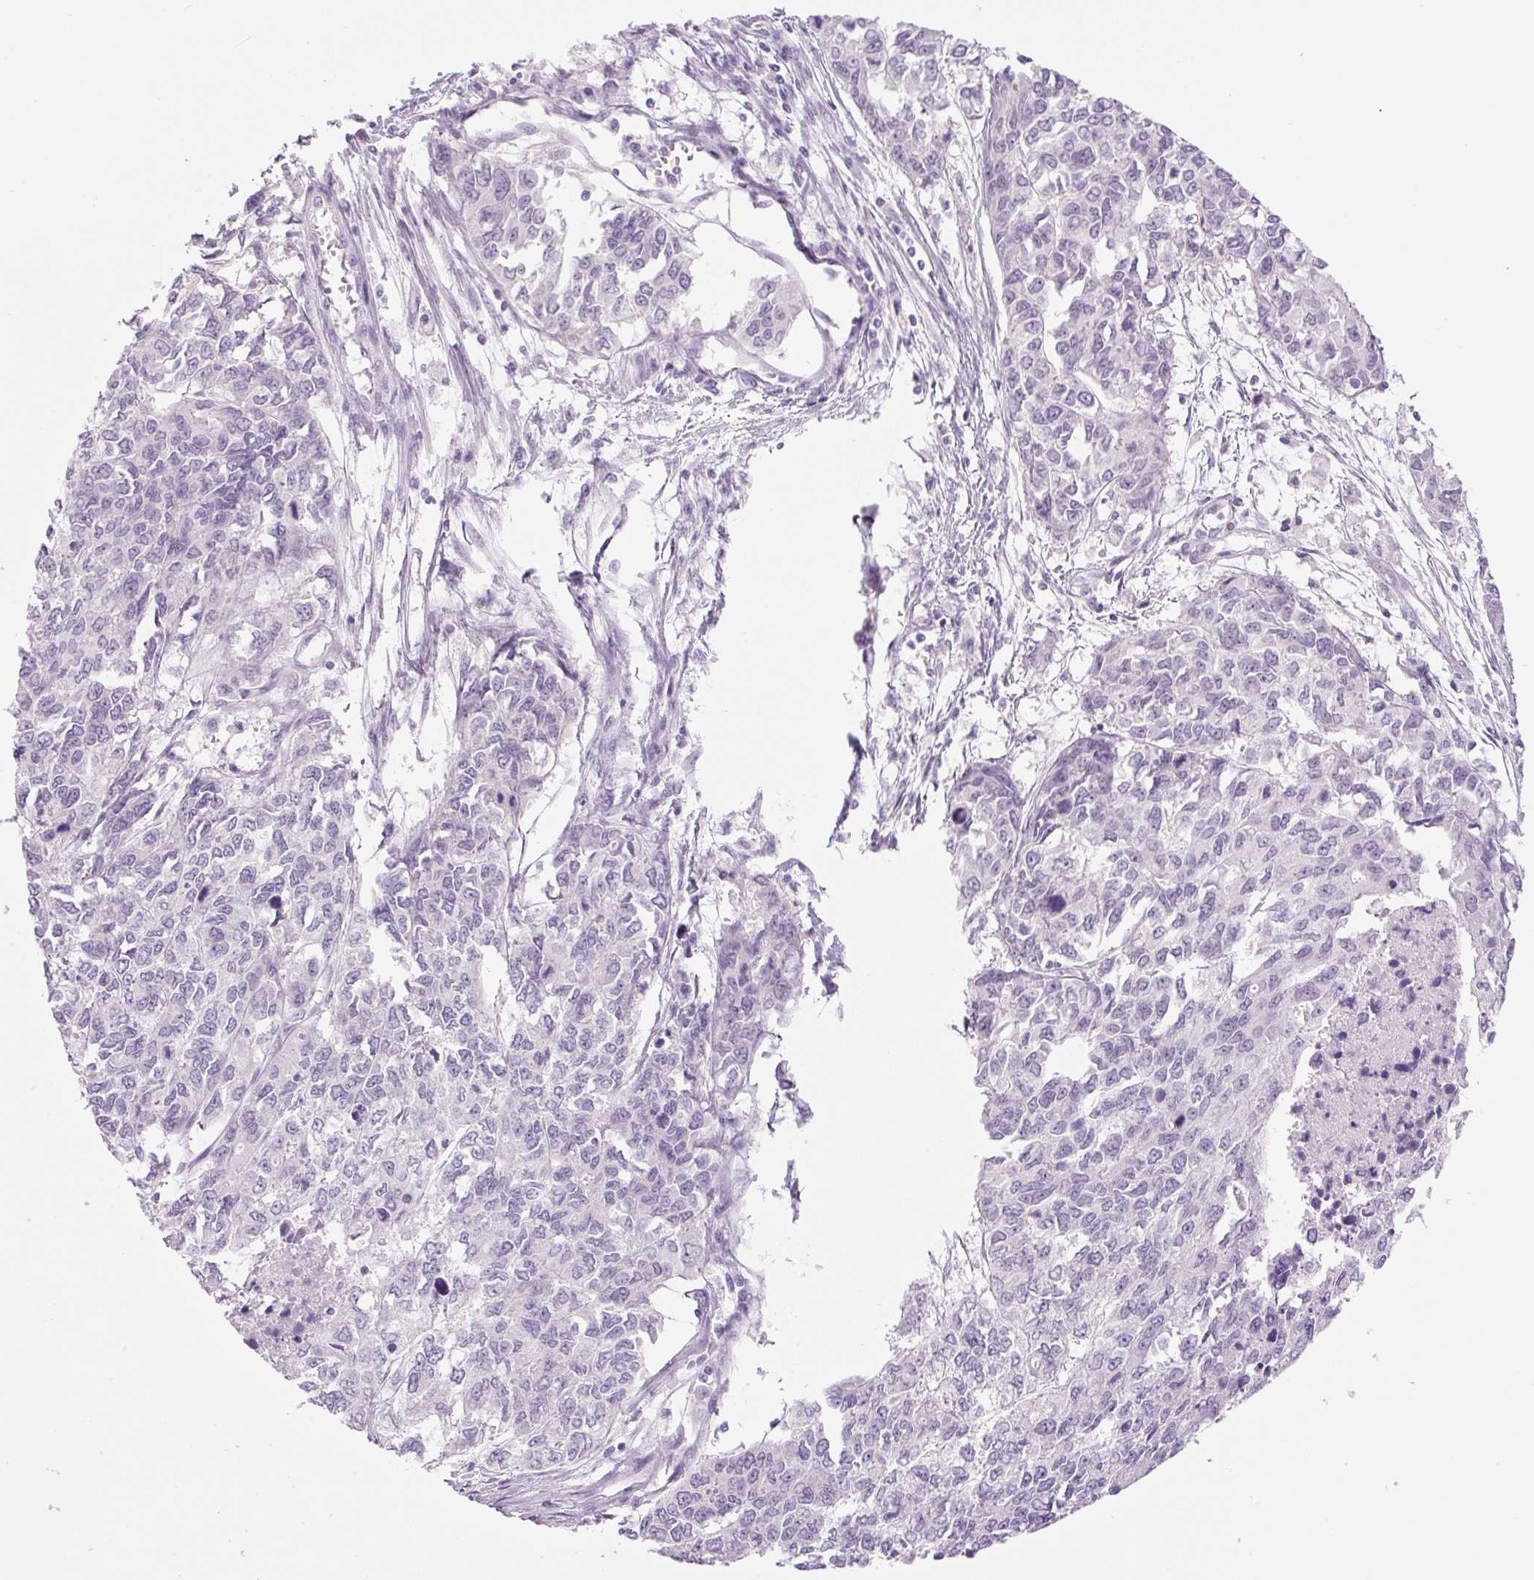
{"staining": {"intensity": "negative", "quantity": "none", "location": "none"}, "tissue": "endometrial cancer", "cell_type": "Tumor cells", "image_type": "cancer", "snomed": [{"axis": "morphology", "description": "Adenocarcinoma, NOS"}, {"axis": "topography", "description": "Uterus"}], "caption": "A micrograph of human adenocarcinoma (endometrial) is negative for staining in tumor cells.", "gene": "COL9A2", "patient": {"sex": "female", "age": 79}}